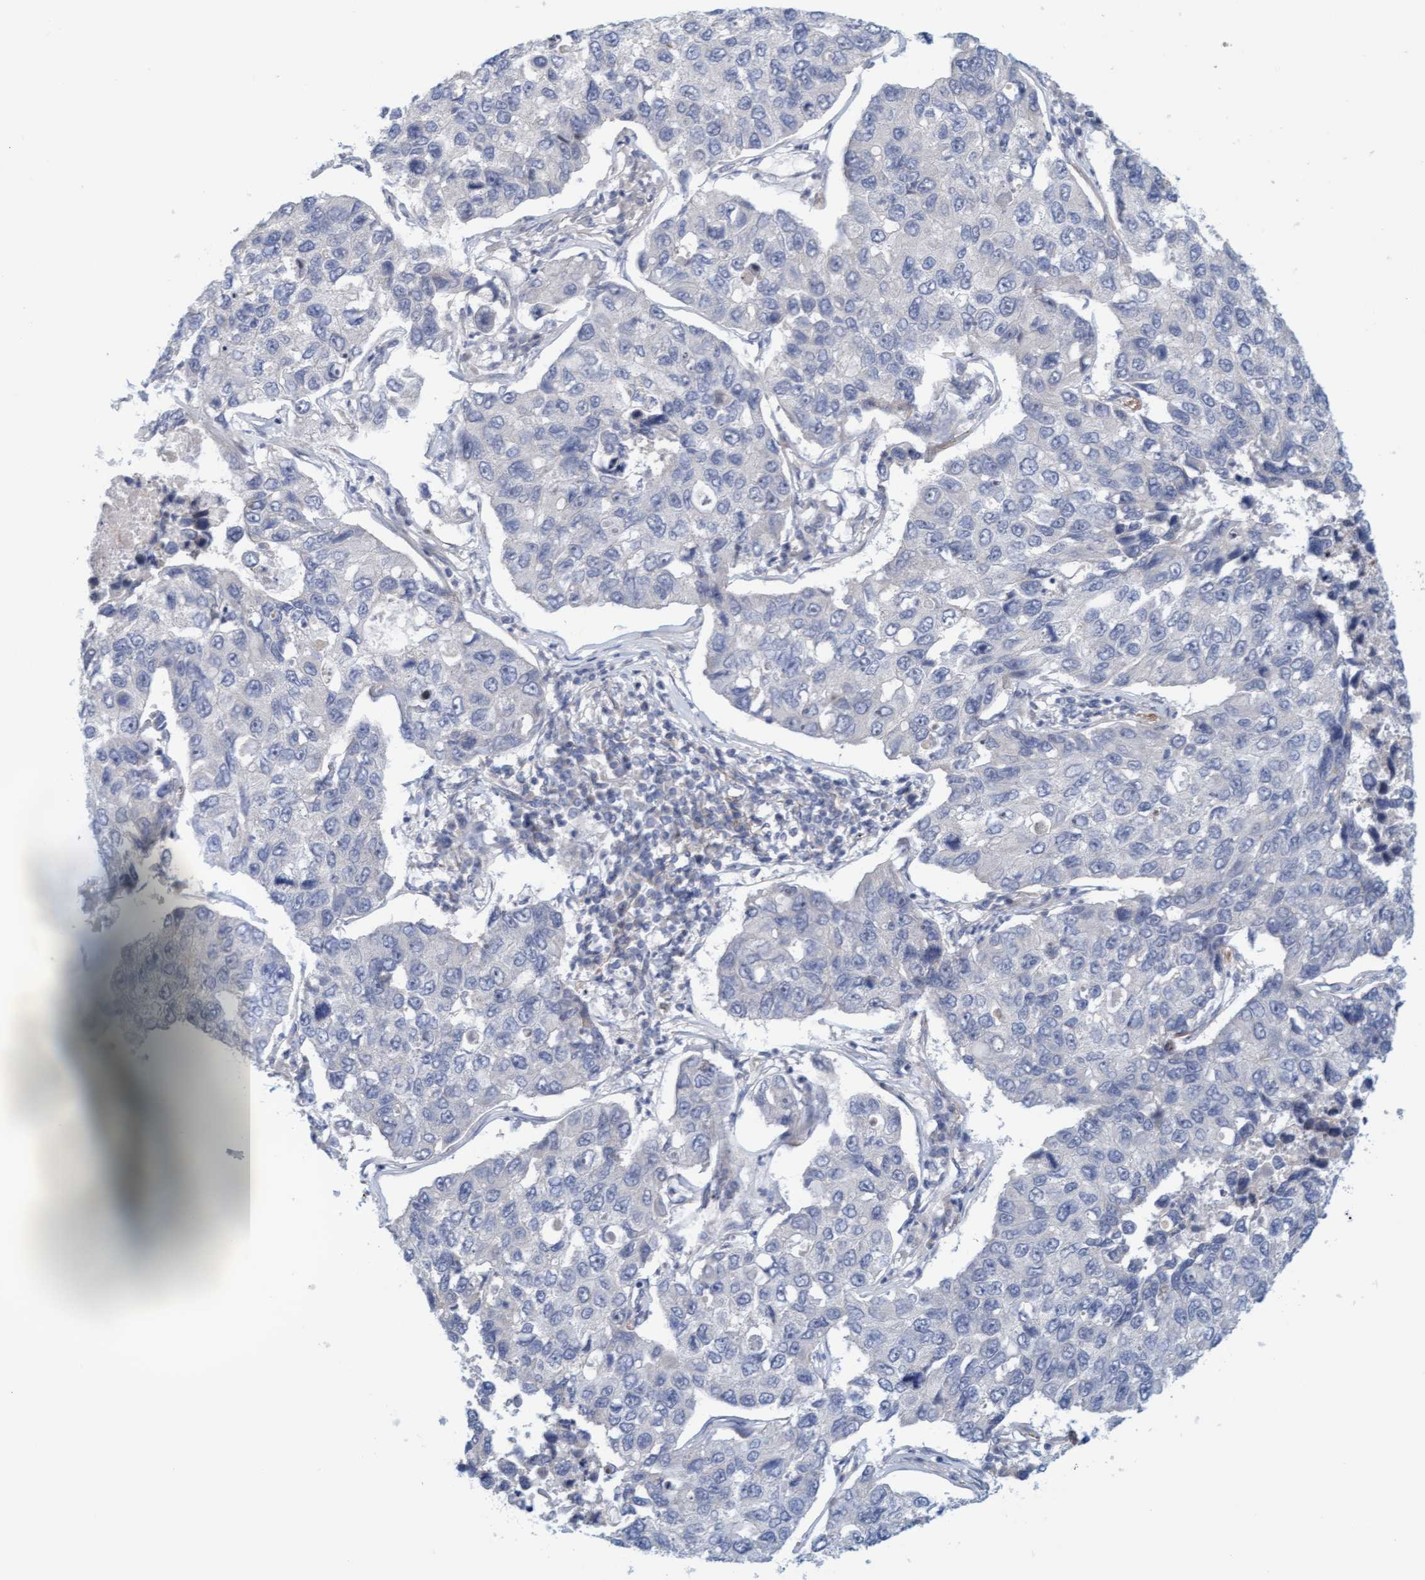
{"staining": {"intensity": "negative", "quantity": "none", "location": "none"}, "tissue": "lung cancer", "cell_type": "Tumor cells", "image_type": "cancer", "snomed": [{"axis": "morphology", "description": "Adenocarcinoma, NOS"}, {"axis": "topography", "description": "Lung"}], "caption": "An immunohistochemistry (IHC) photomicrograph of lung cancer is shown. There is no staining in tumor cells of lung cancer. (DAB (3,3'-diaminobenzidine) IHC, high magnification).", "gene": "ZC3H3", "patient": {"sex": "male", "age": 64}}